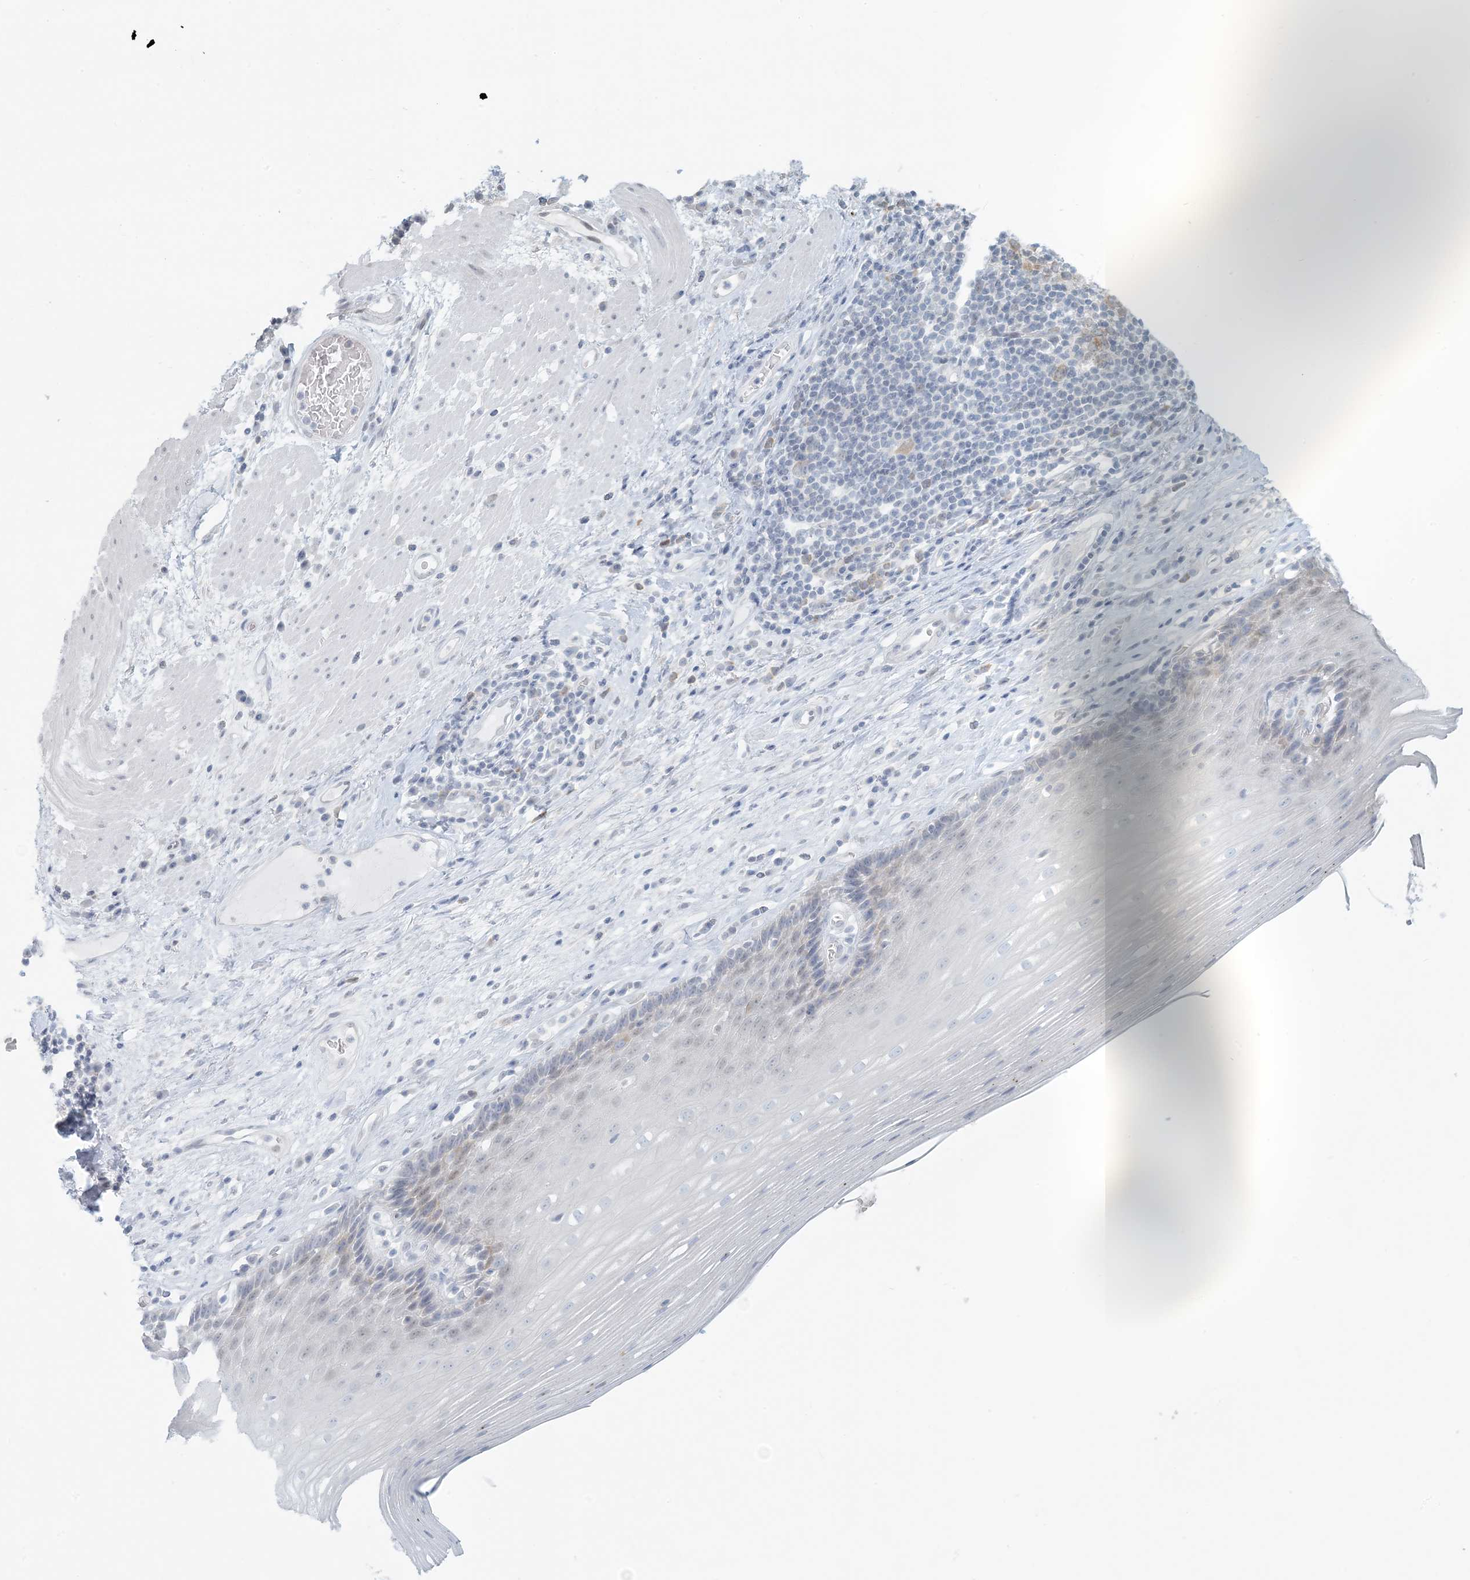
{"staining": {"intensity": "moderate", "quantity": "25%-75%", "location": "cytoplasmic/membranous,nuclear"}, "tissue": "esophagus", "cell_type": "Squamous epithelial cells", "image_type": "normal", "snomed": [{"axis": "morphology", "description": "Normal tissue, NOS"}, {"axis": "topography", "description": "Esophagus"}], "caption": "Esophagus was stained to show a protein in brown. There is medium levels of moderate cytoplasmic/membranous,nuclear expression in approximately 25%-75% of squamous epithelial cells. (Stains: DAB in brown, nuclei in blue, Microscopy: brightfield microscopy at high magnification).", "gene": "OBI1", "patient": {"sex": "male", "age": 62}}